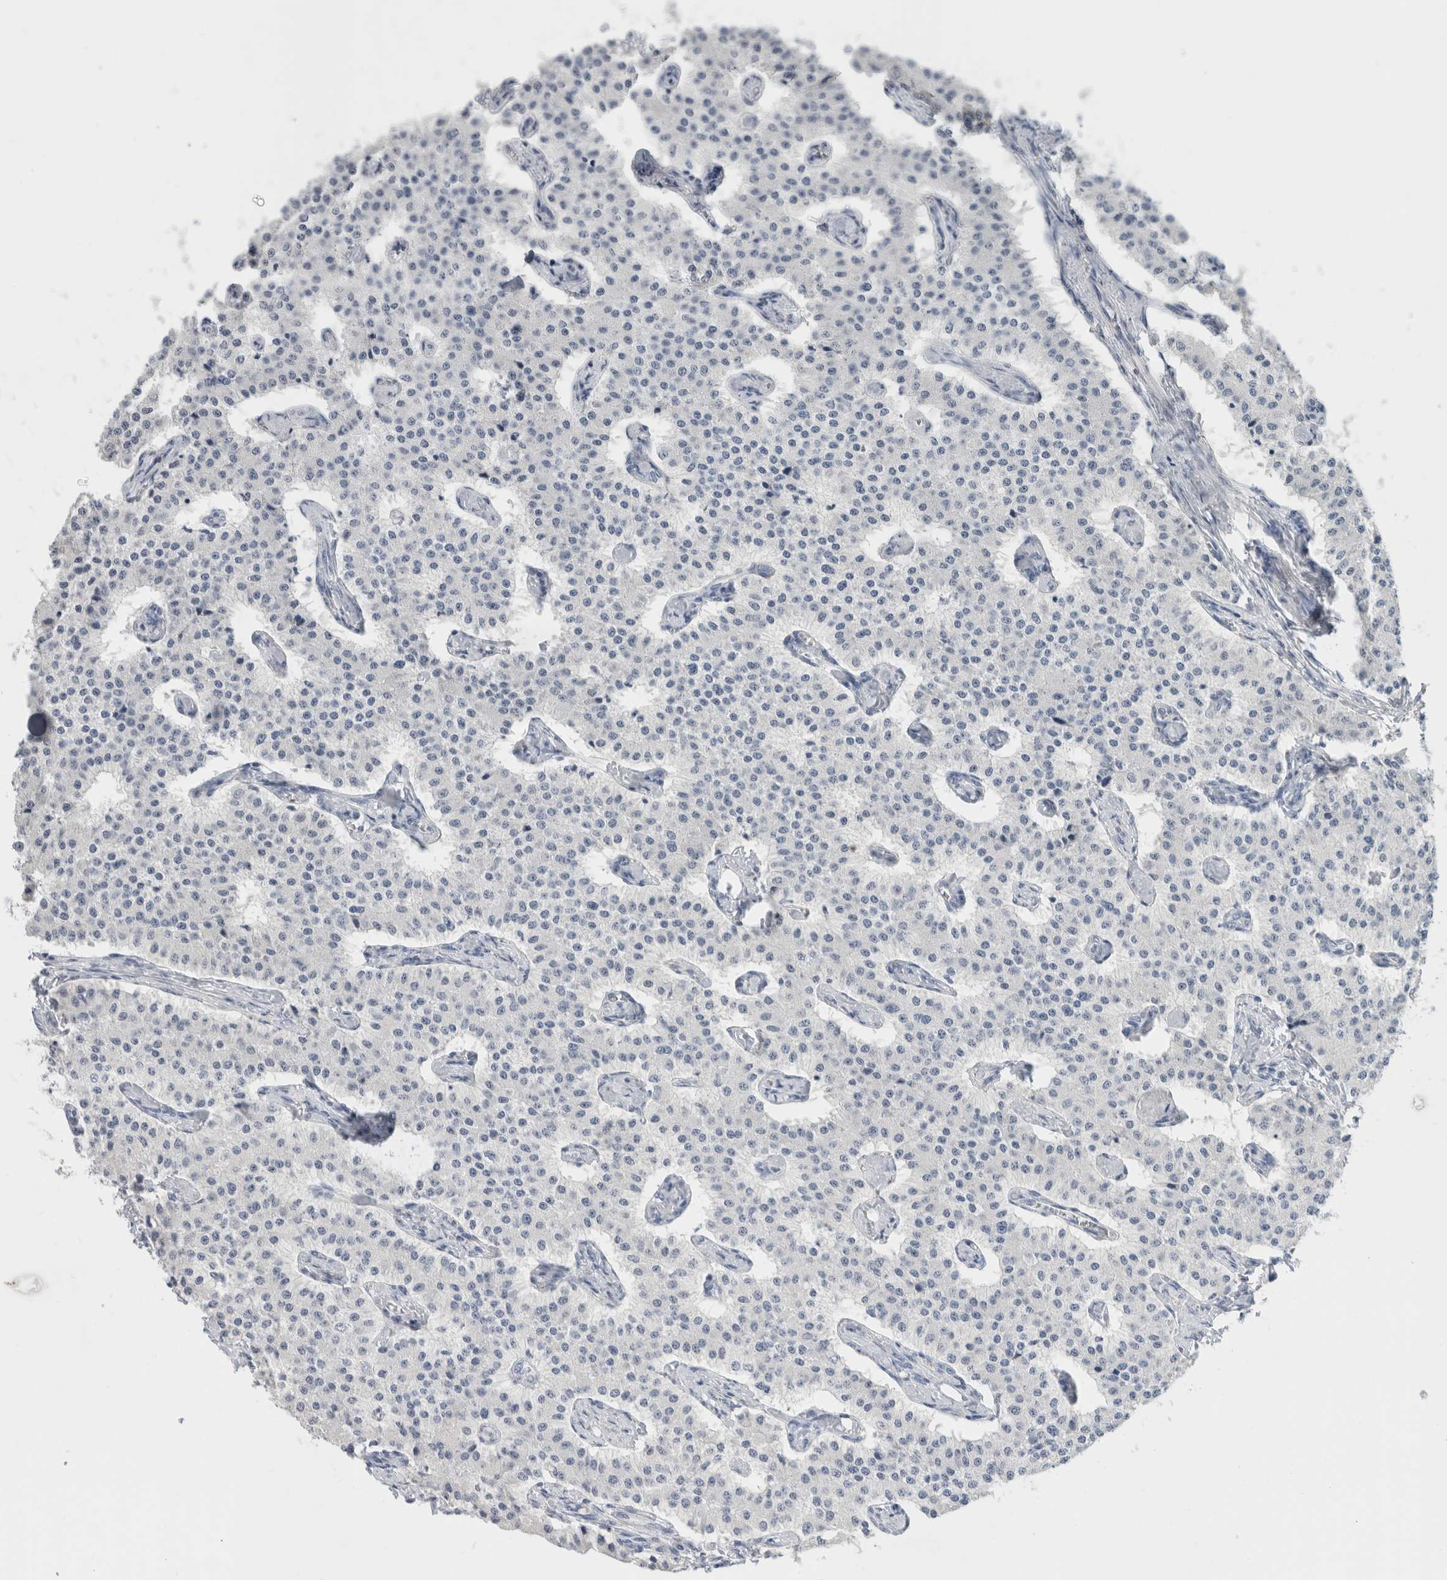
{"staining": {"intensity": "negative", "quantity": "none", "location": "none"}, "tissue": "carcinoid", "cell_type": "Tumor cells", "image_type": "cancer", "snomed": [{"axis": "morphology", "description": "Carcinoid, malignant, NOS"}, {"axis": "topography", "description": "Colon"}], "caption": "Immunohistochemistry (IHC) of human carcinoid displays no staining in tumor cells.", "gene": "BCAN", "patient": {"sex": "female", "age": 52}}